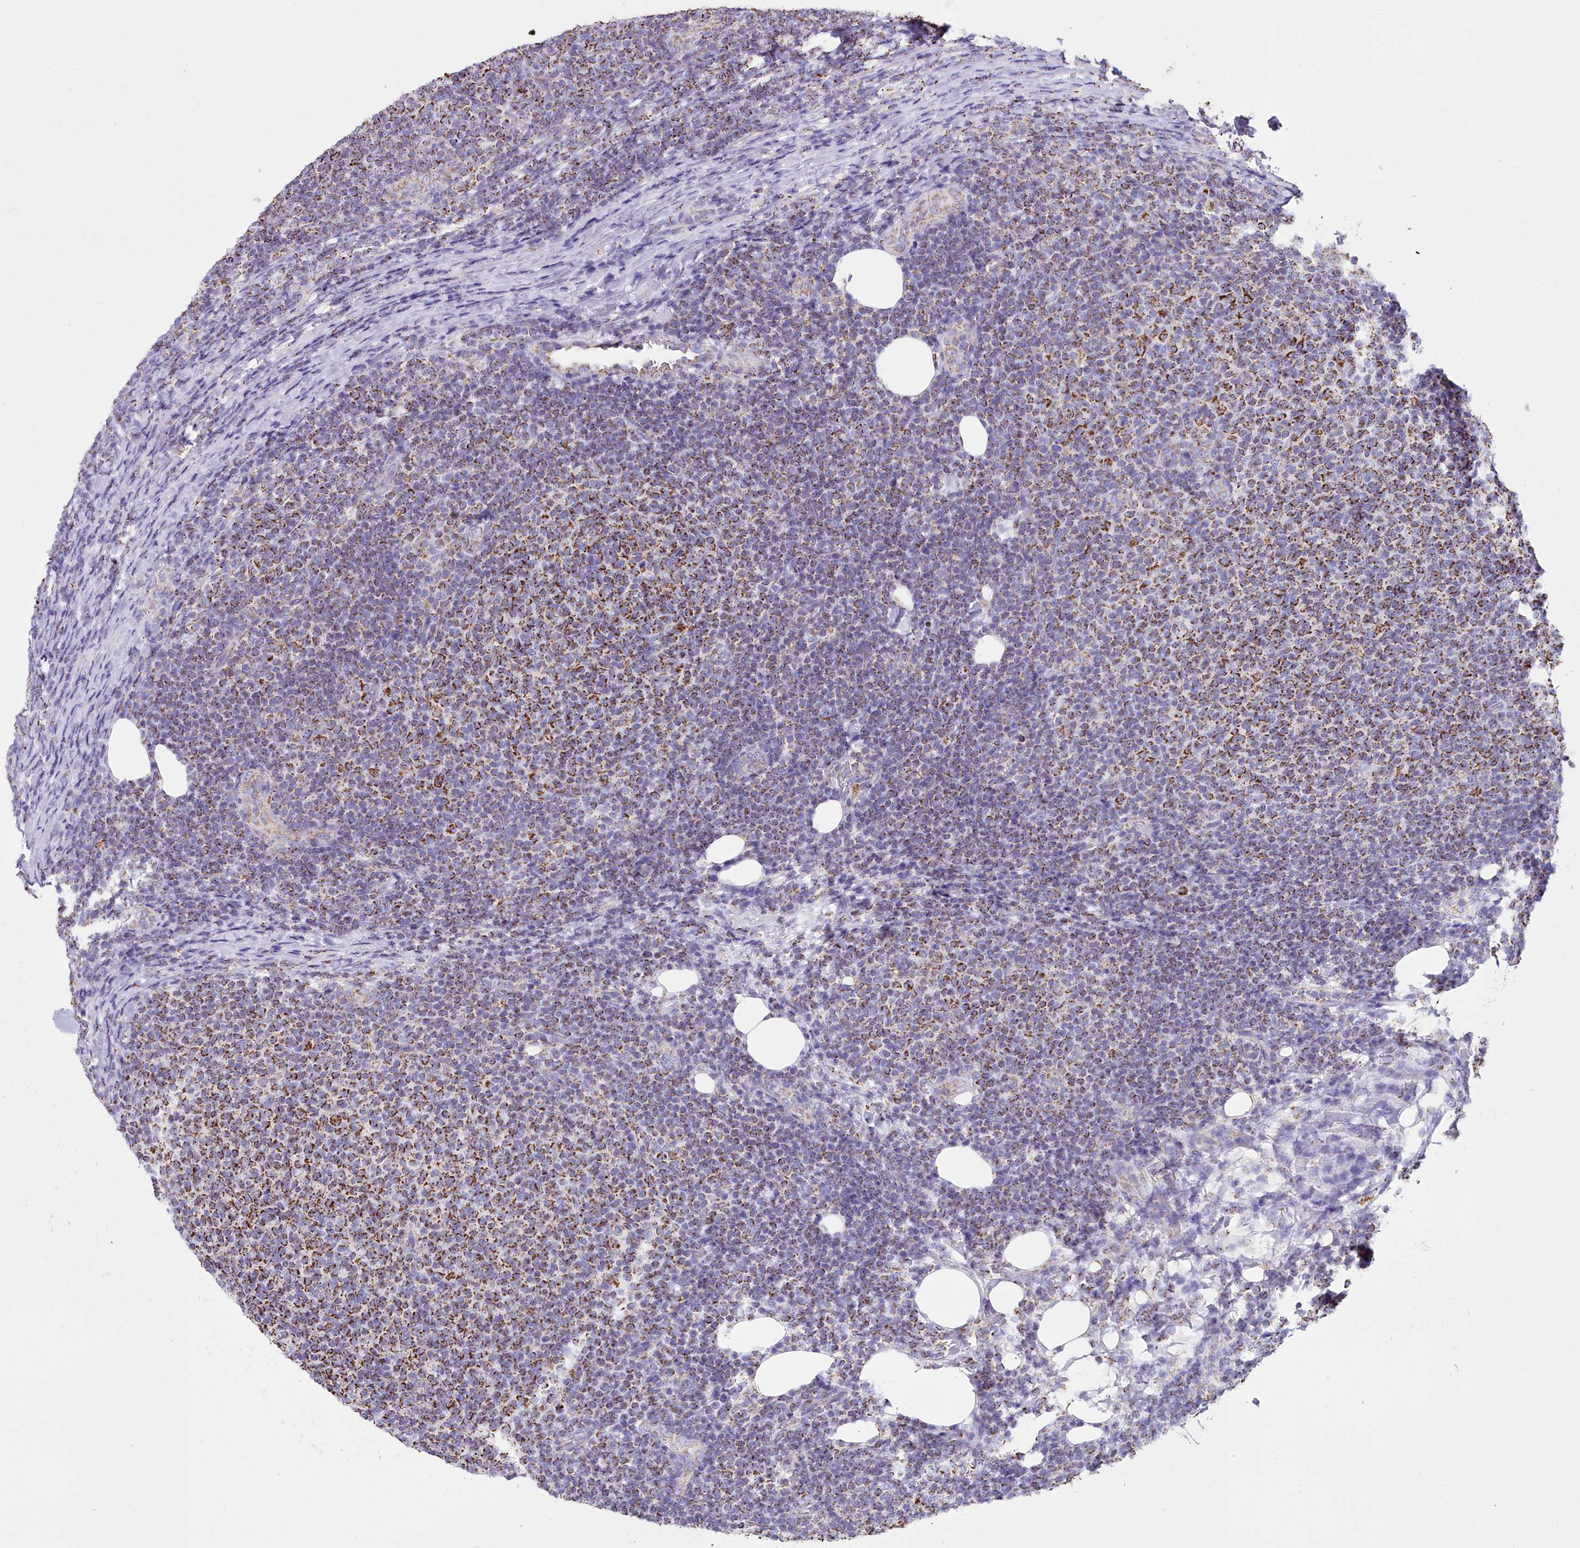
{"staining": {"intensity": "moderate", "quantity": ">75%", "location": "cytoplasmic/membranous"}, "tissue": "lymphoma", "cell_type": "Tumor cells", "image_type": "cancer", "snomed": [{"axis": "morphology", "description": "Malignant lymphoma, non-Hodgkin's type, Low grade"}, {"axis": "topography", "description": "Lymph node"}], "caption": "Human malignant lymphoma, non-Hodgkin's type (low-grade) stained with a brown dye demonstrates moderate cytoplasmic/membranous positive staining in approximately >75% of tumor cells.", "gene": "WDFY3", "patient": {"sex": "male", "age": 66}}